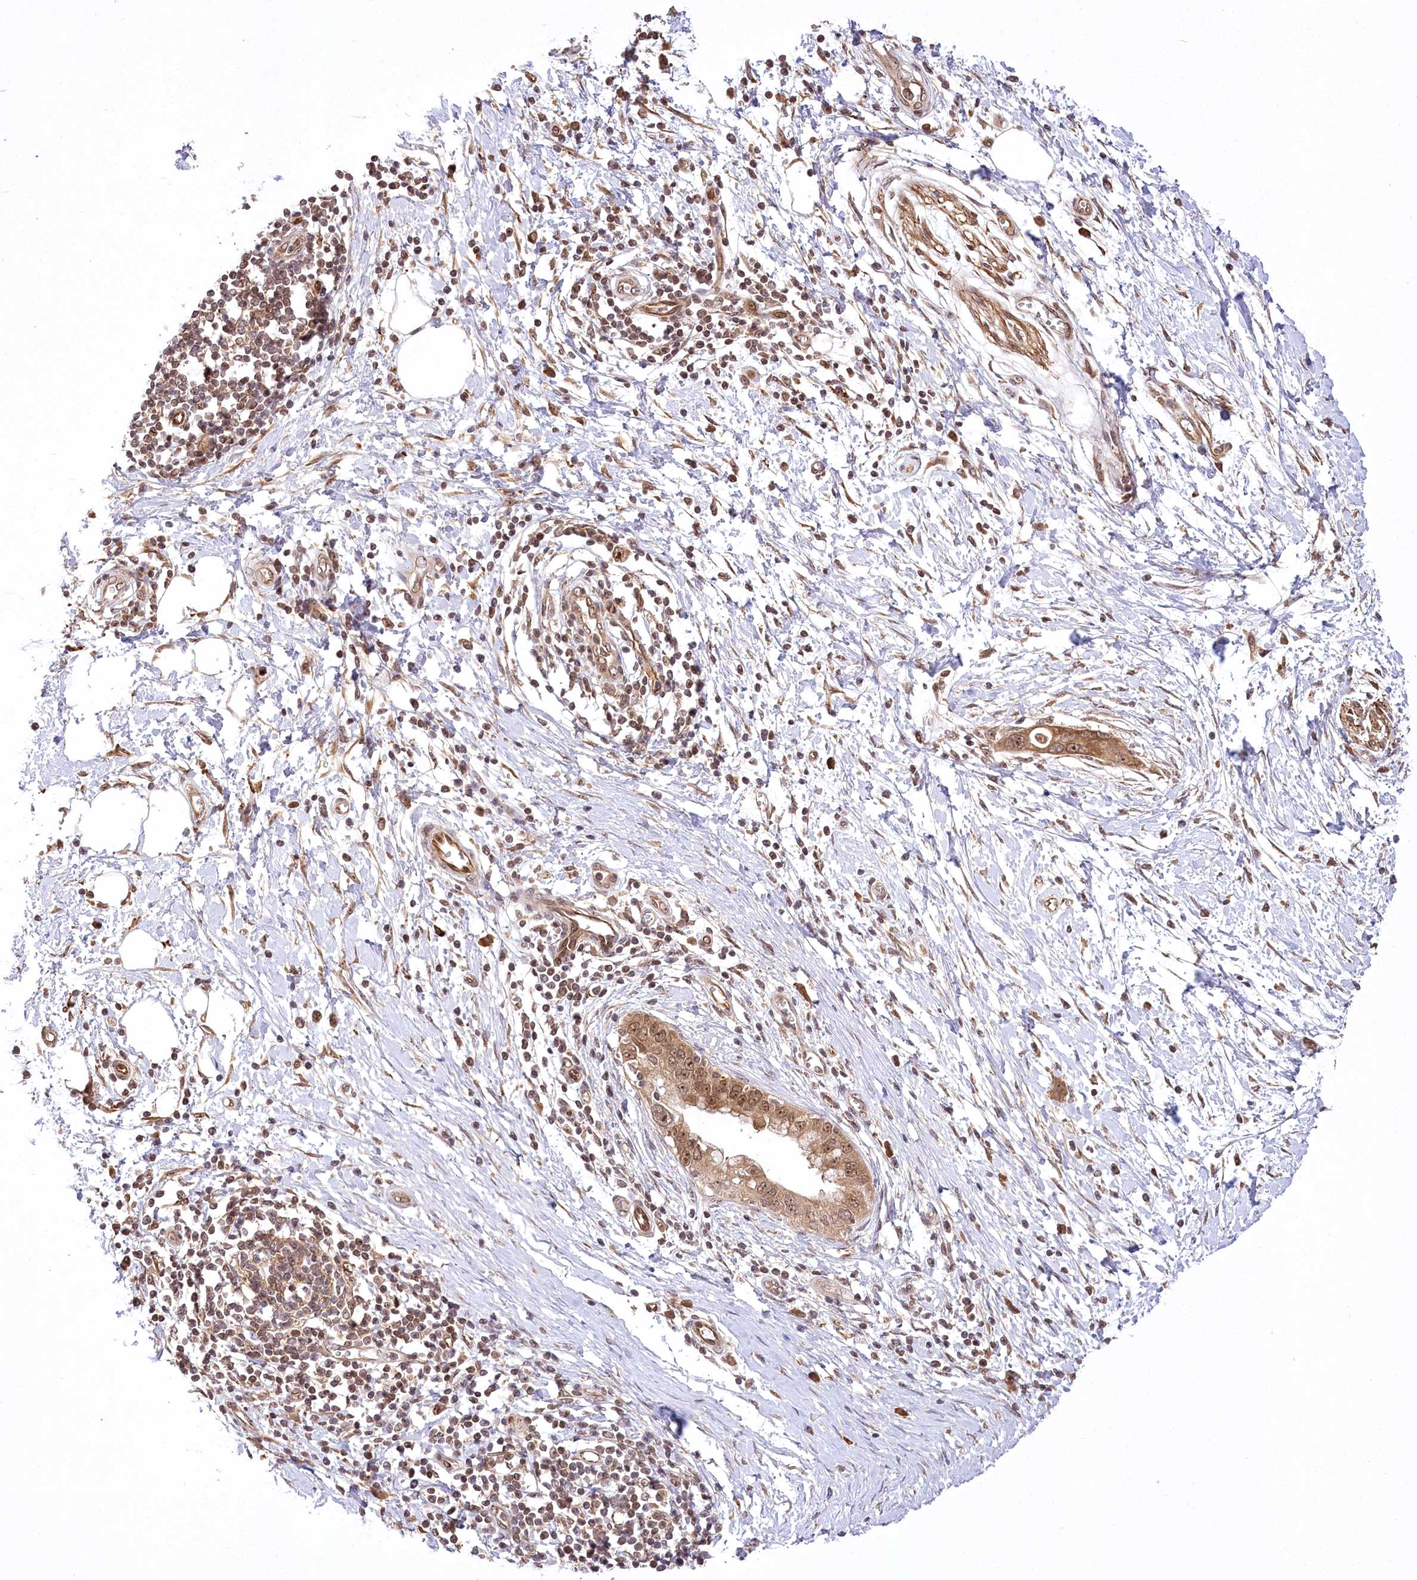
{"staining": {"intensity": "moderate", "quantity": ">75%", "location": "cytoplasmic/membranous,nuclear"}, "tissue": "pancreatic cancer", "cell_type": "Tumor cells", "image_type": "cancer", "snomed": [{"axis": "morphology", "description": "Normal tissue, NOS"}, {"axis": "morphology", "description": "Adenocarcinoma, NOS"}, {"axis": "topography", "description": "Pancreas"}, {"axis": "topography", "description": "Peripheral nerve tissue"}], "caption": "This micrograph exhibits immunohistochemistry (IHC) staining of human pancreatic cancer (adenocarcinoma), with medium moderate cytoplasmic/membranous and nuclear expression in about >75% of tumor cells.", "gene": "SERGEF", "patient": {"sex": "male", "age": 59}}